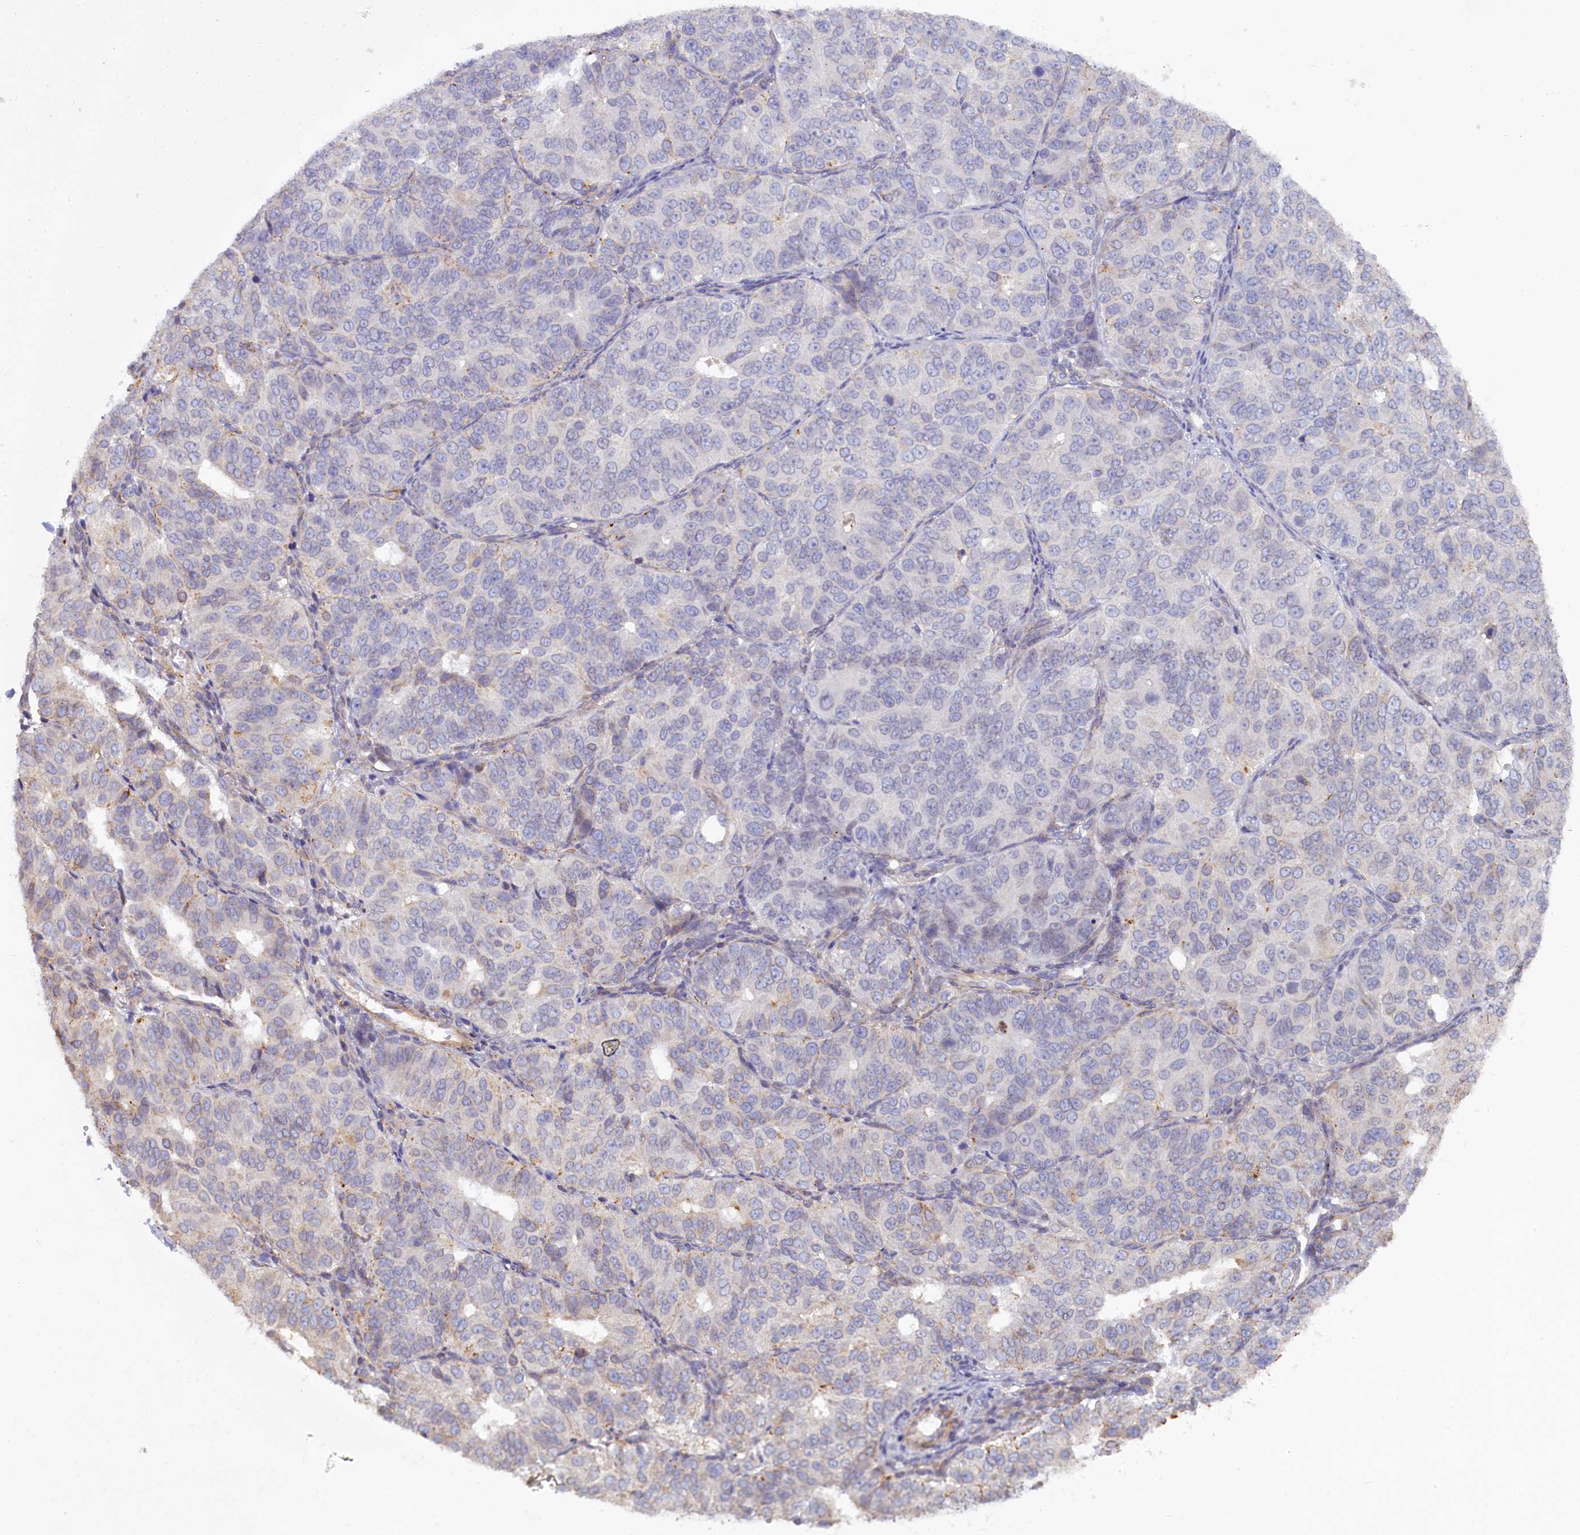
{"staining": {"intensity": "negative", "quantity": "none", "location": "none"}, "tissue": "ovarian cancer", "cell_type": "Tumor cells", "image_type": "cancer", "snomed": [{"axis": "morphology", "description": "Carcinoma, endometroid"}, {"axis": "topography", "description": "Ovary"}], "caption": "There is no significant positivity in tumor cells of endometroid carcinoma (ovarian). (DAB immunohistochemistry (IHC) visualized using brightfield microscopy, high magnification).", "gene": "POGLUT3", "patient": {"sex": "female", "age": 51}}